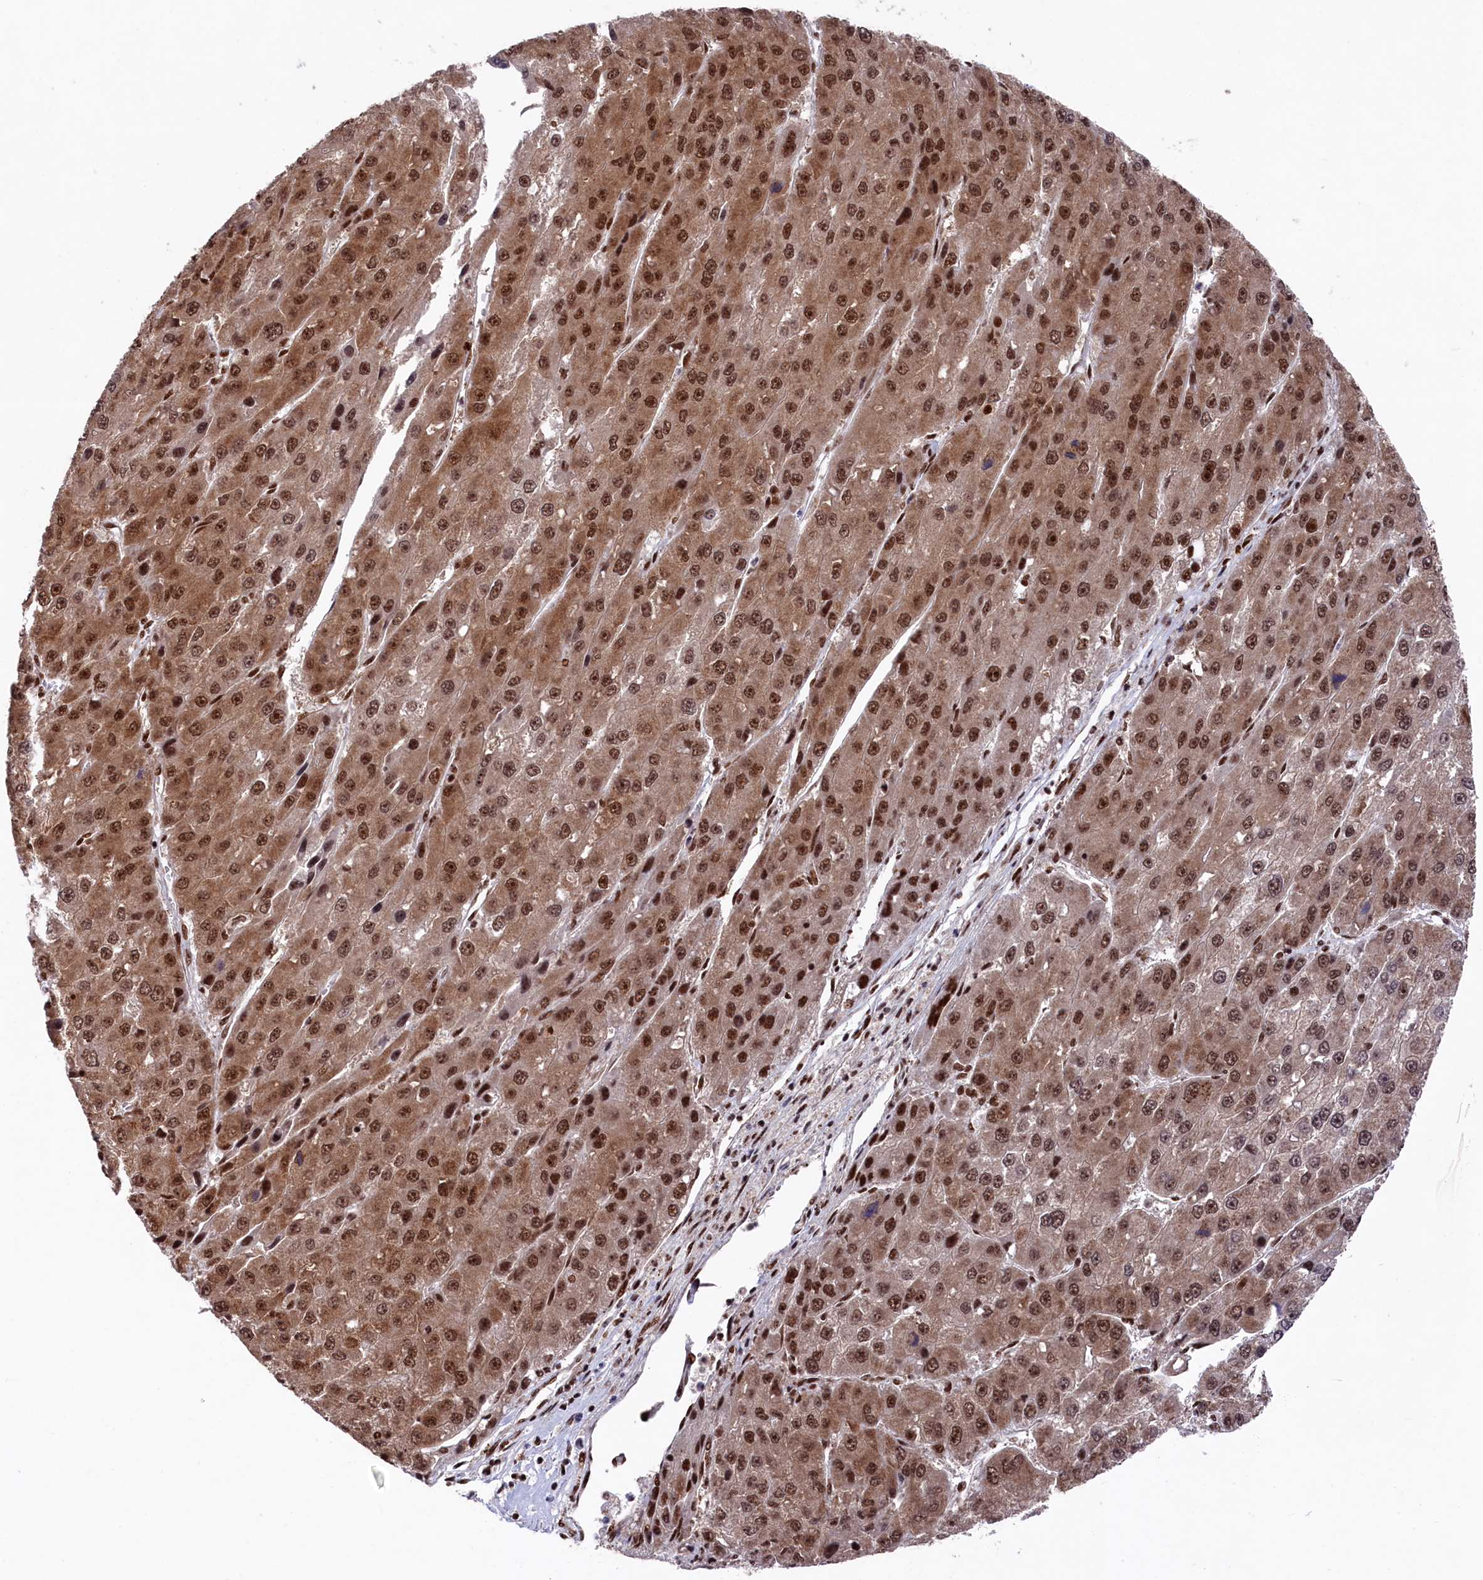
{"staining": {"intensity": "moderate", "quantity": ">75%", "location": "cytoplasmic/membranous,nuclear"}, "tissue": "liver cancer", "cell_type": "Tumor cells", "image_type": "cancer", "snomed": [{"axis": "morphology", "description": "Carcinoma, Hepatocellular, NOS"}, {"axis": "topography", "description": "Liver"}], "caption": "A brown stain shows moderate cytoplasmic/membranous and nuclear staining of a protein in human liver hepatocellular carcinoma tumor cells.", "gene": "PRPF31", "patient": {"sex": "female", "age": 73}}